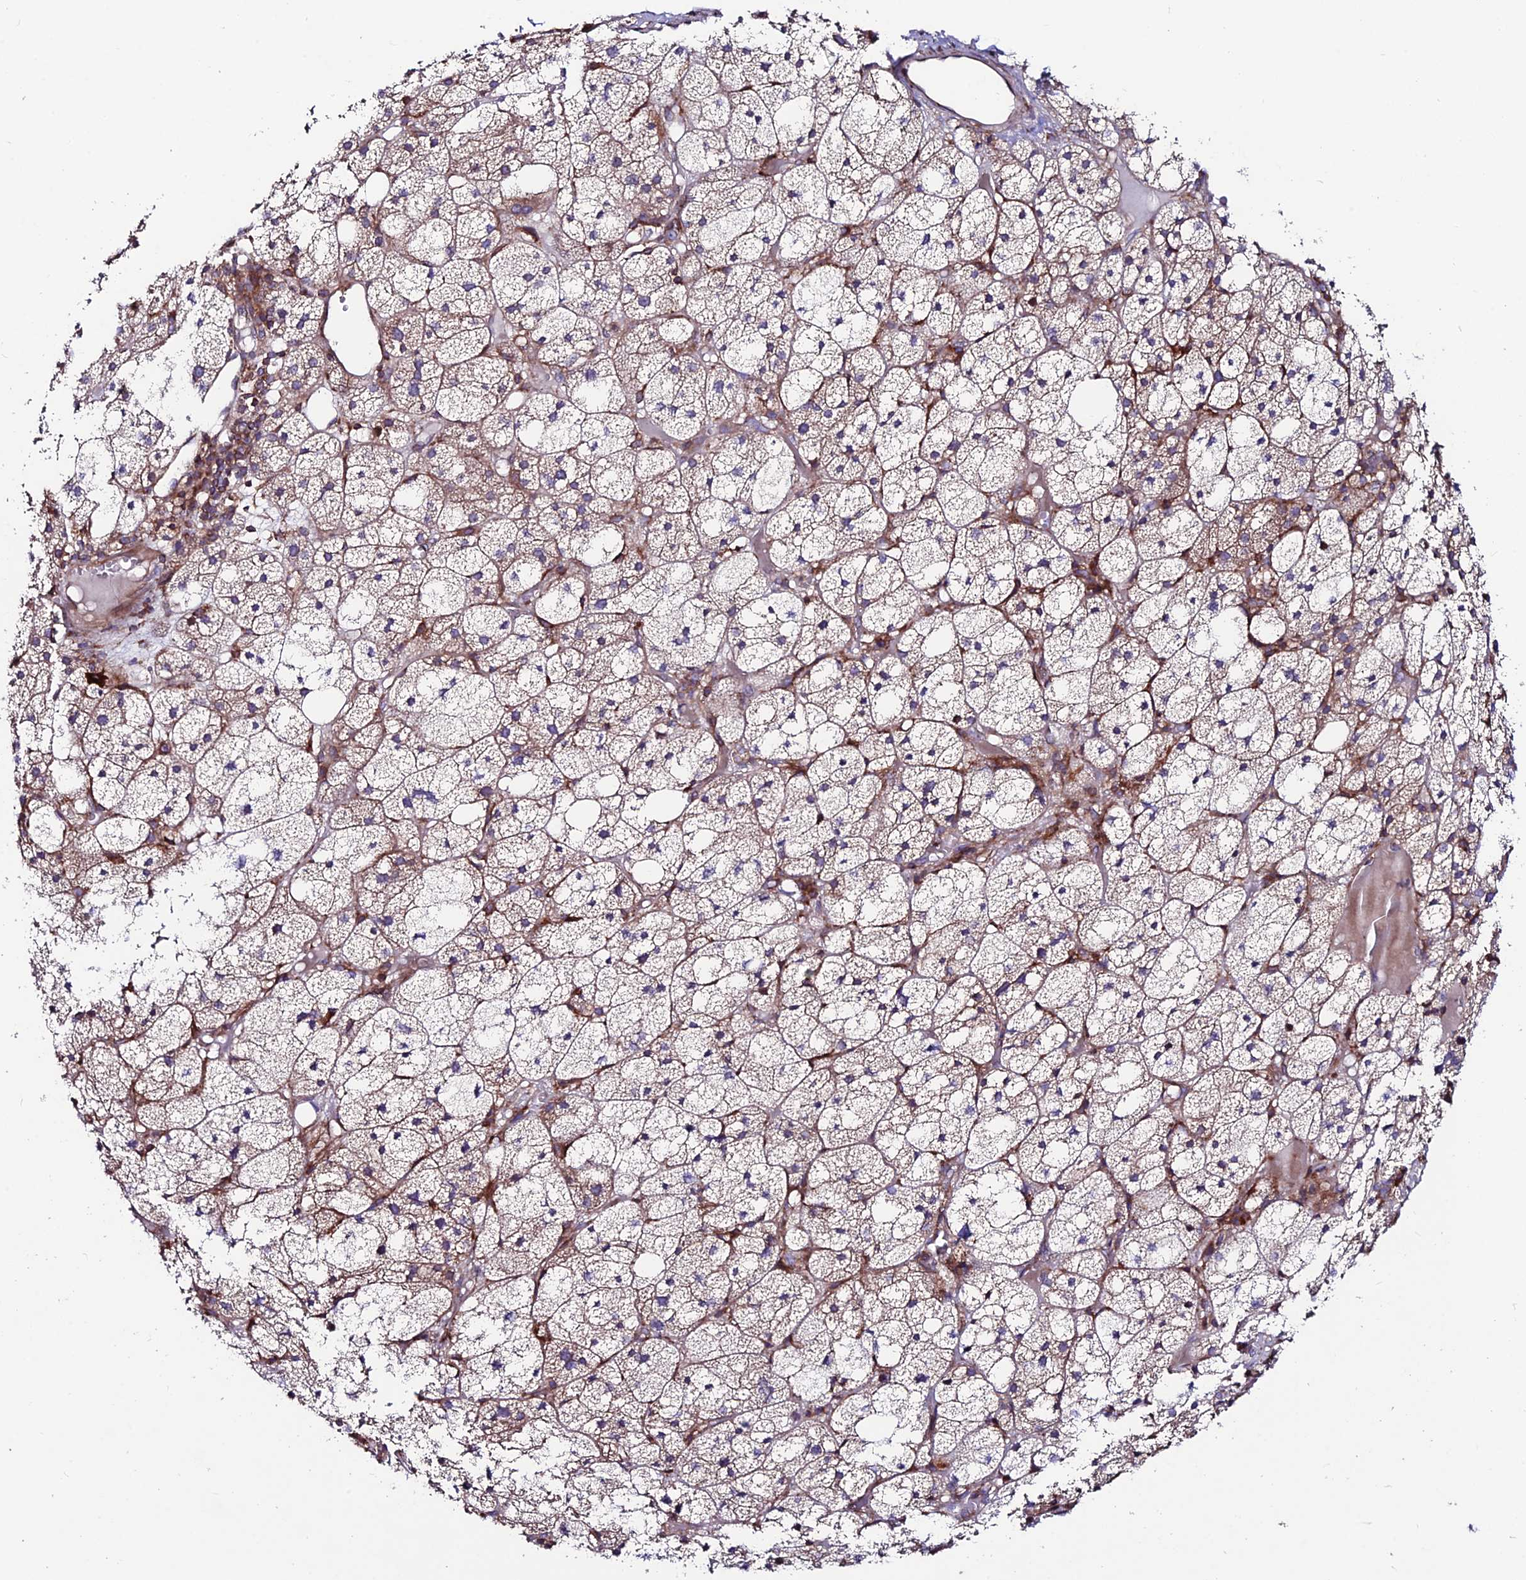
{"staining": {"intensity": "moderate", "quantity": "25%-75%", "location": "cytoplasmic/membranous"}, "tissue": "adrenal gland", "cell_type": "Glandular cells", "image_type": "normal", "snomed": [{"axis": "morphology", "description": "Normal tissue, NOS"}, {"axis": "topography", "description": "Adrenal gland"}], "caption": "Adrenal gland stained with immunohistochemistry (IHC) reveals moderate cytoplasmic/membranous expression in approximately 25%-75% of glandular cells. Nuclei are stained in blue.", "gene": "EIF3K", "patient": {"sex": "female", "age": 61}}